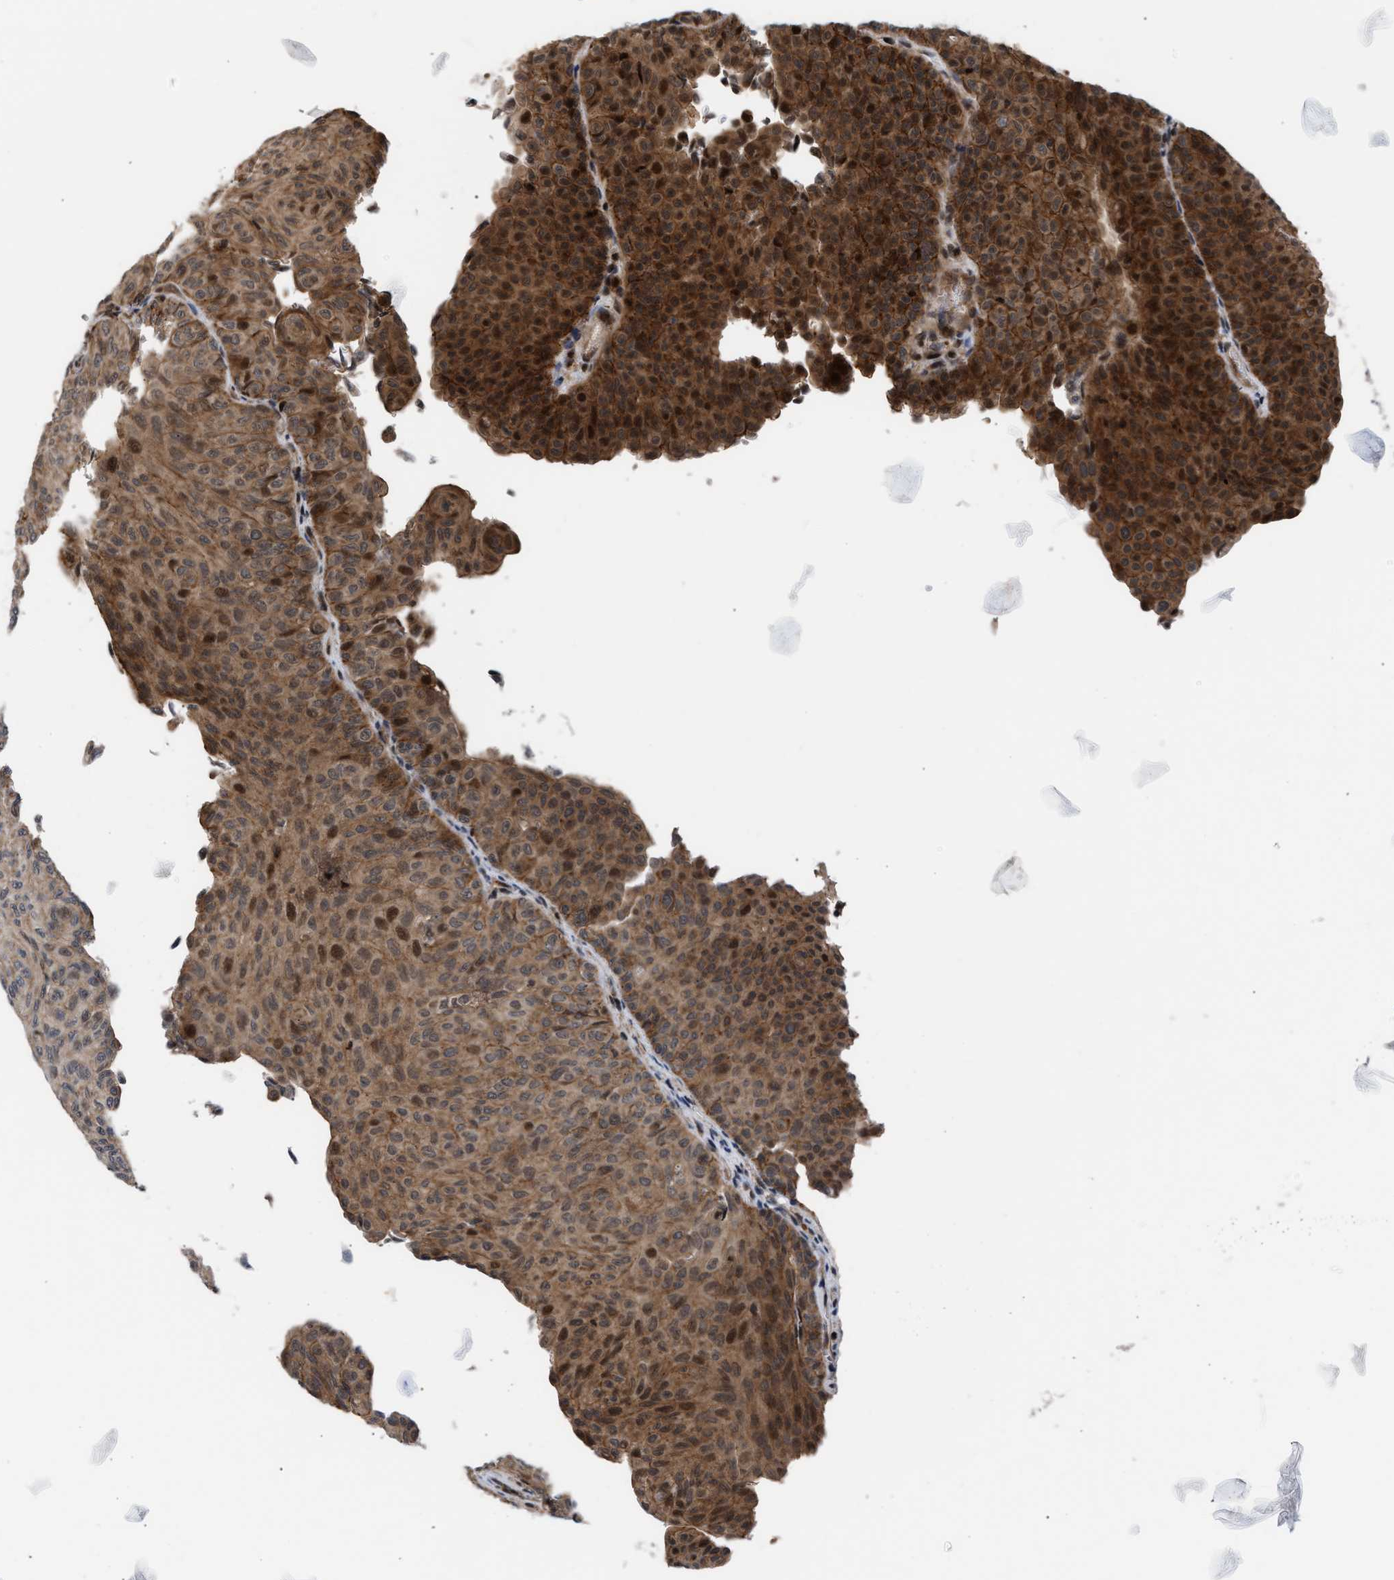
{"staining": {"intensity": "moderate", "quantity": "25%-75%", "location": "cytoplasmic/membranous,nuclear"}, "tissue": "urothelial cancer", "cell_type": "Tumor cells", "image_type": "cancer", "snomed": [{"axis": "morphology", "description": "Urothelial carcinoma, Low grade"}, {"axis": "topography", "description": "Urinary bladder"}], "caption": "A brown stain highlights moderate cytoplasmic/membranous and nuclear expression of a protein in urothelial cancer tumor cells.", "gene": "STAU2", "patient": {"sex": "male", "age": 78}}